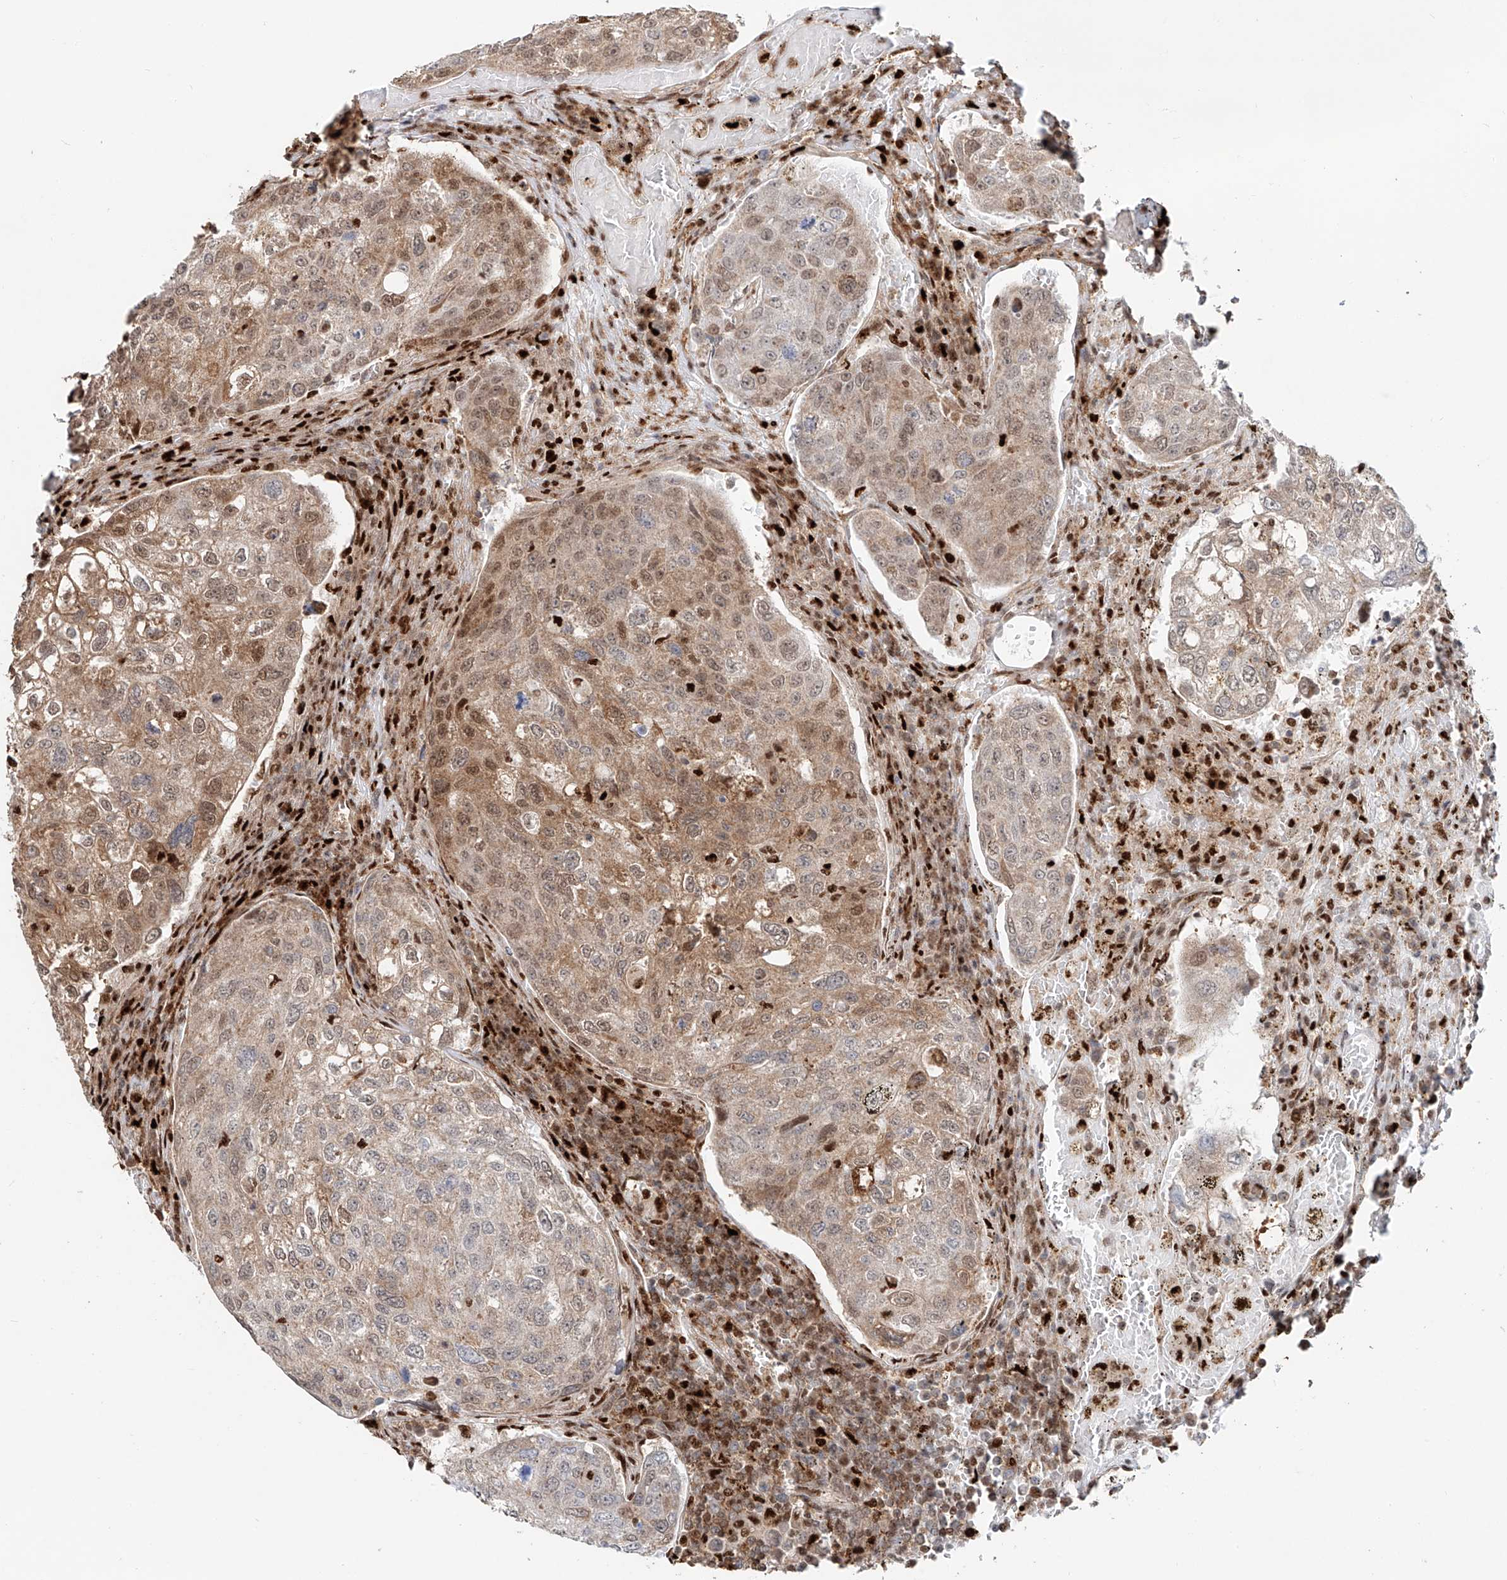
{"staining": {"intensity": "weak", "quantity": "25%-75%", "location": "cytoplasmic/membranous,nuclear"}, "tissue": "urothelial cancer", "cell_type": "Tumor cells", "image_type": "cancer", "snomed": [{"axis": "morphology", "description": "Urothelial carcinoma, High grade"}, {"axis": "topography", "description": "Lymph node"}, {"axis": "topography", "description": "Urinary bladder"}], "caption": "Protein staining of urothelial carcinoma (high-grade) tissue exhibits weak cytoplasmic/membranous and nuclear positivity in about 25%-75% of tumor cells.", "gene": "DZIP1L", "patient": {"sex": "male", "age": 51}}